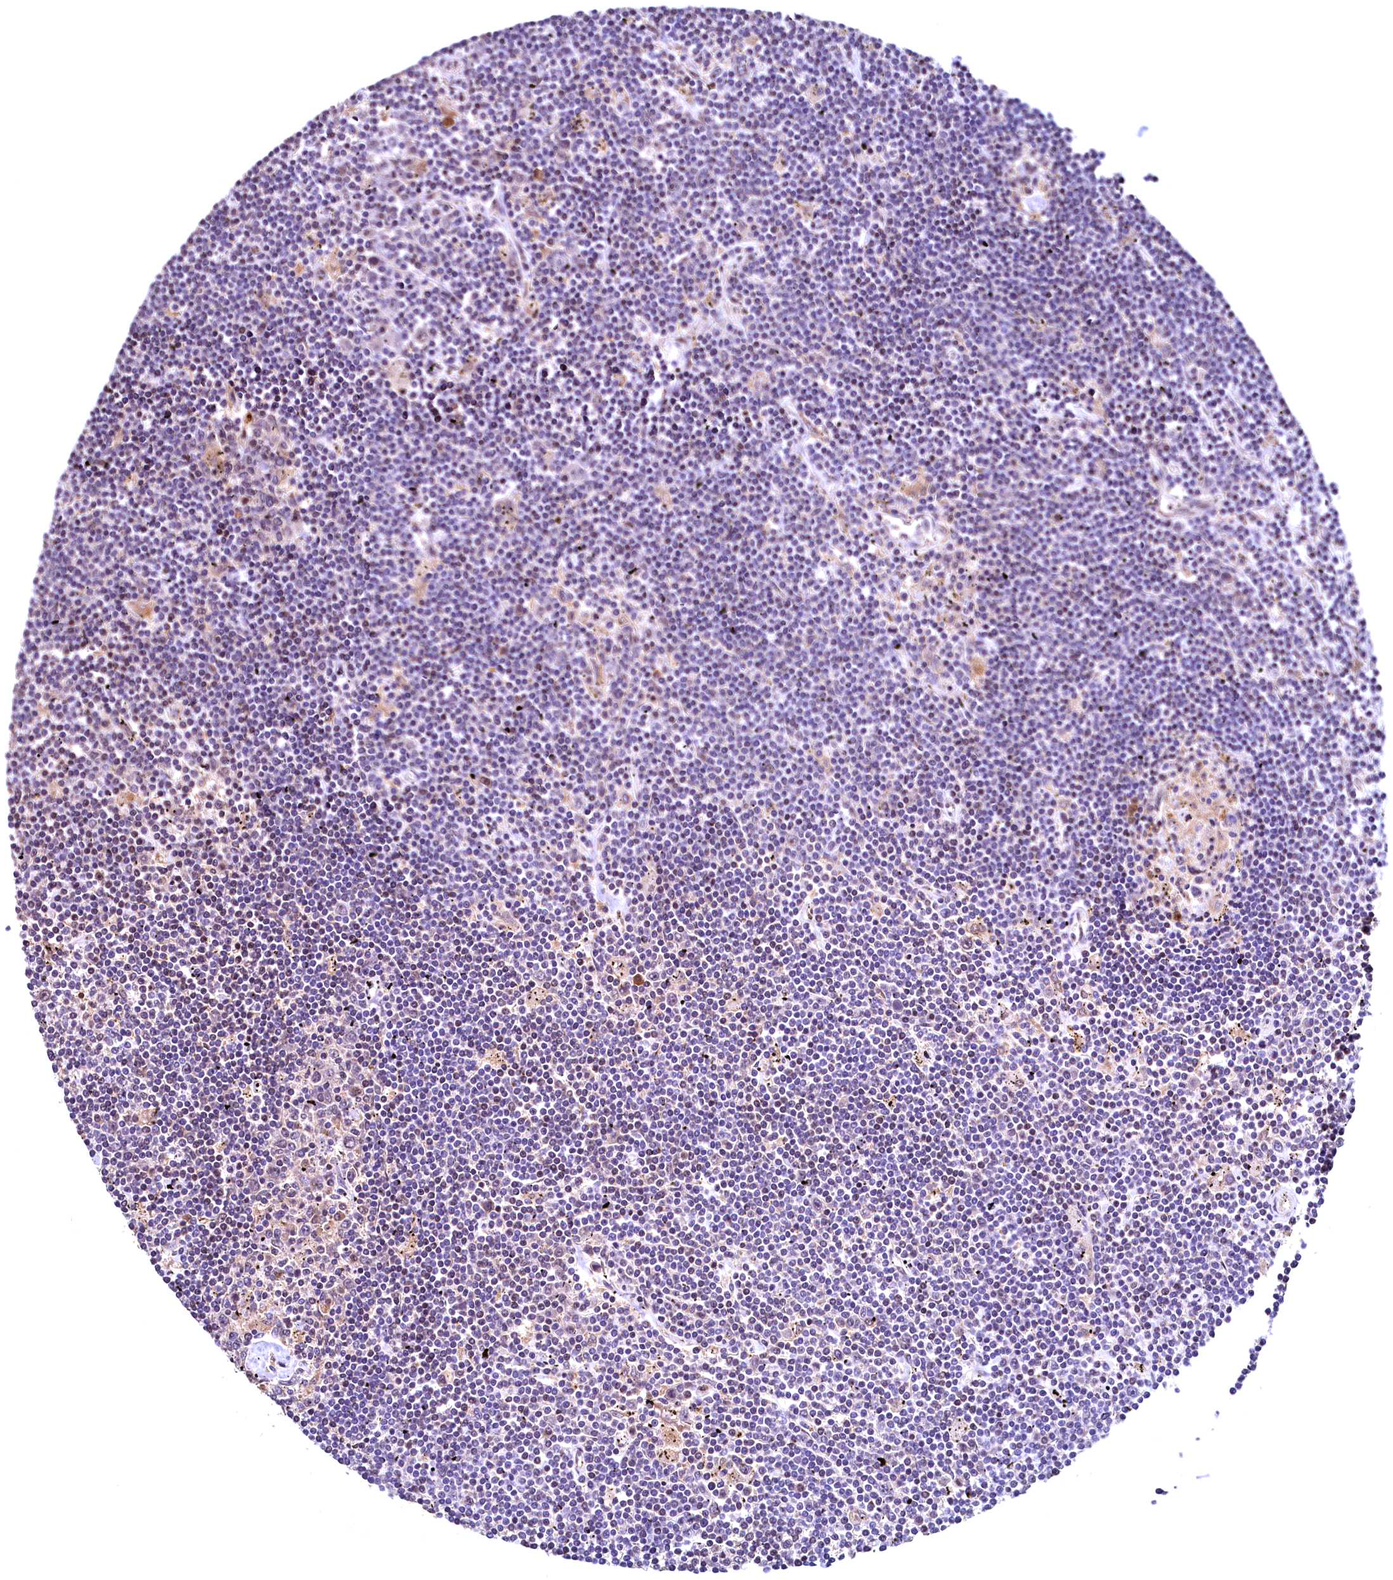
{"staining": {"intensity": "negative", "quantity": "none", "location": "none"}, "tissue": "lymphoma", "cell_type": "Tumor cells", "image_type": "cancer", "snomed": [{"axis": "morphology", "description": "Malignant lymphoma, non-Hodgkin's type, Low grade"}, {"axis": "topography", "description": "Spleen"}], "caption": "IHC micrograph of neoplastic tissue: human low-grade malignant lymphoma, non-Hodgkin's type stained with DAB (3,3'-diaminobenzidine) exhibits no significant protein expression in tumor cells.", "gene": "LATS2", "patient": {"sex": "male", "age": 76}}